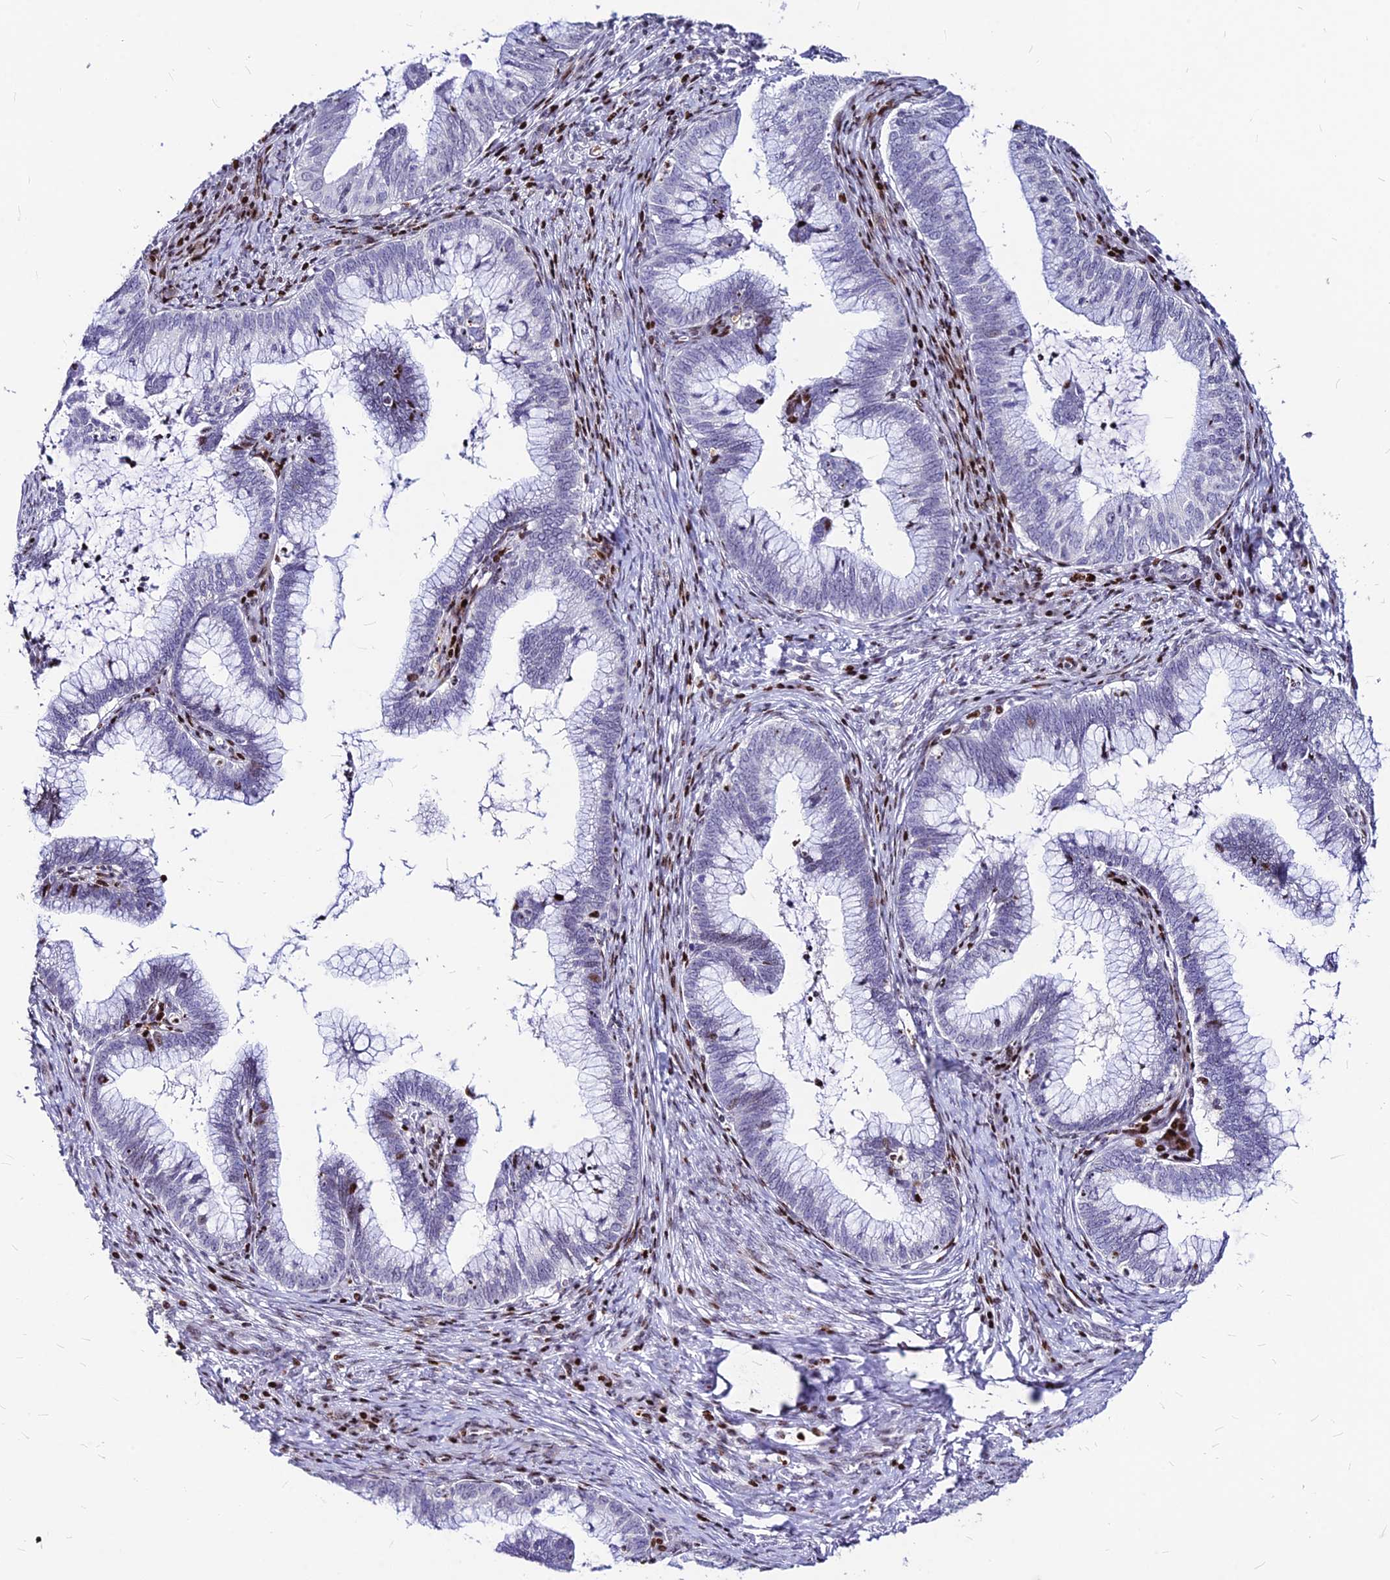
{"staining": {"intensity": "strong", "quantity": "<25%", "location": "nuclear"}, "tissue": "cervical cancer", "cell_type": "Tumor cells", "image_type": "cancer", "snomed": [{"axis": "morphology", "description": "Adenocarcinoma, NOS"}, {"axis": "topography", "description": "Cervix"}], "caption": "IHC (DAB (3,3'-diaminobenzidine)) staining of cervical adenocarcinoma demonstrates strong nuclear protein expression in approximately <25% of tumor cells.", "gene": "PRPS1", "patient": {"sex": "female", "age": 36}}